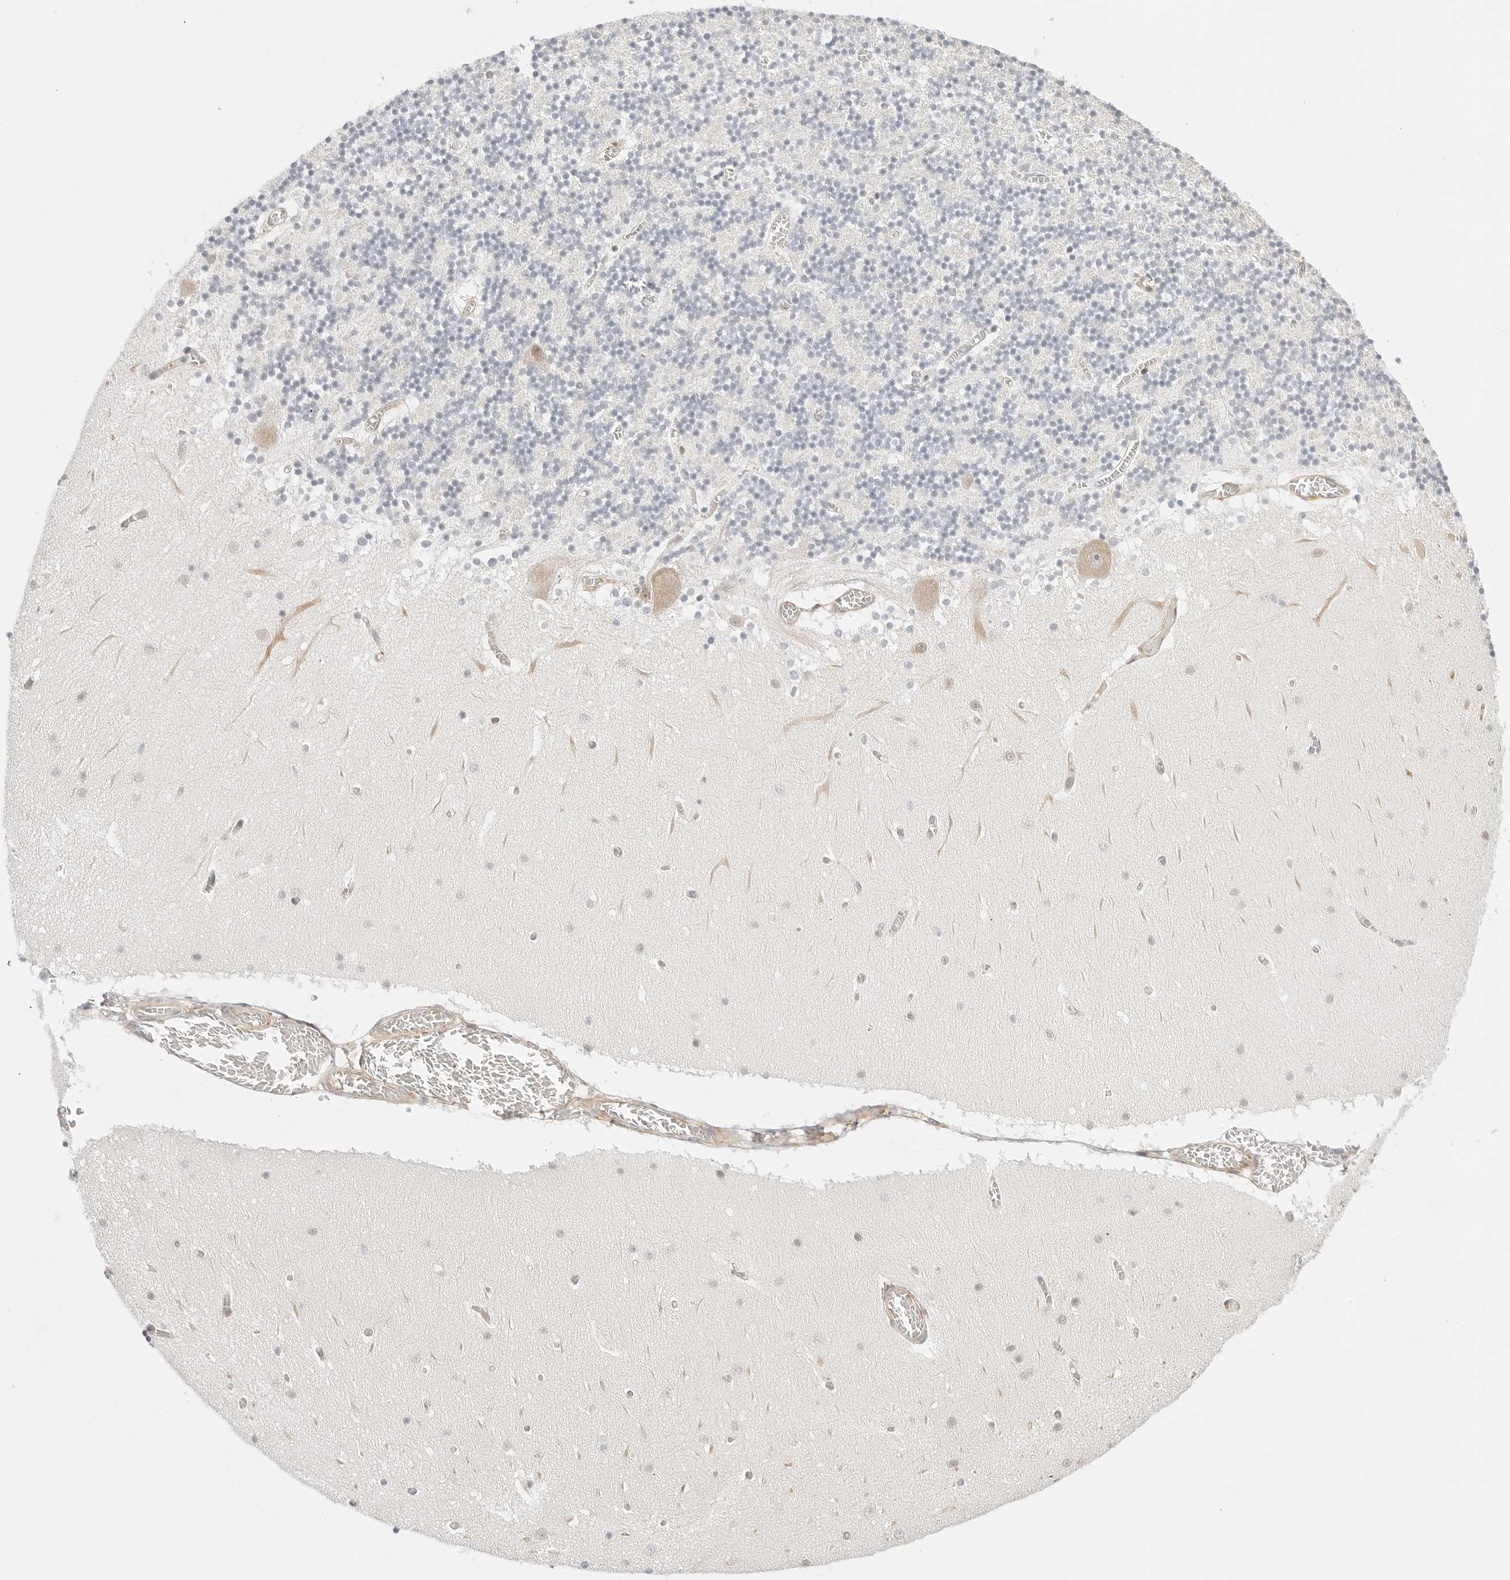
{"staining": {"intensity": "weak", "quantity": "25%-75%", "location": "cytoplasmic/membranous"}, "tissue": "cerebellum", "cell_type": "Cells in granular layer", "image_type": "normal", "snomed": [{"axis": "morphology", "description": "Normal tissue, NOS"}, {"axis": "topography", "description": "Cerebellum"}], "caption": "DAB (3,3'-diaminobenzidine) immunohistochemical staining of normal cerebellum exhibits weak cytoplasmic/membranous protein positivity in approximately 25%-75% of cells in granular layer.", "gene": "TCP1", "patient": {"sex": "female", "age": 28}}